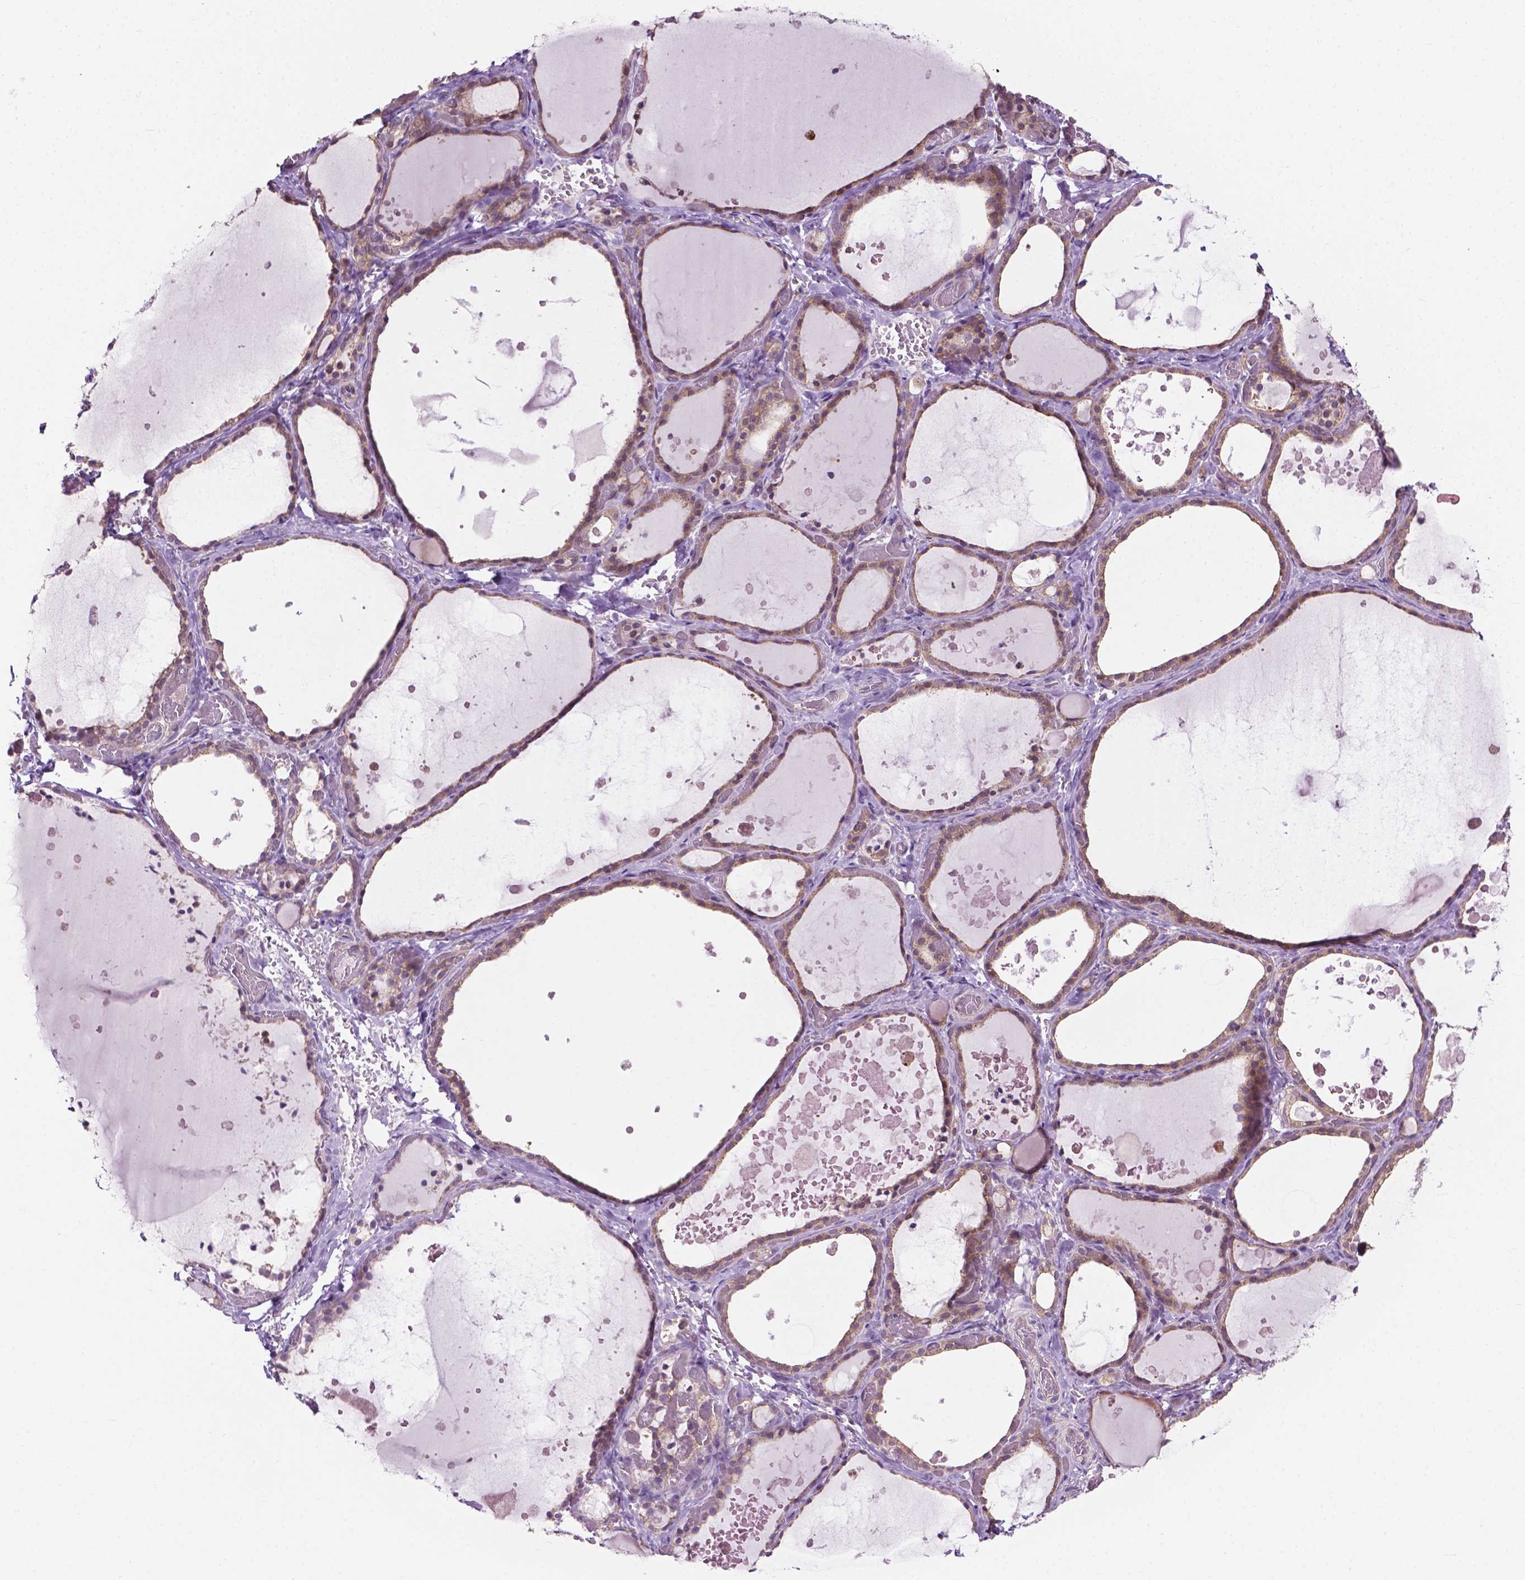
{"staining": {"intensity": "weak", "quantity": ">75%", "location": "cytoplasmic/membranous"}, "tissue": "thyroid gland", "cell_type": "Glandular cells", "image_type": "normal", "snomed": [{"axis": "morphology", "description": "Normal tissue, NOS"}, {"axis": "topography", "description": "Thyroid gland"}], "caption": "Benign thyroid gland reveals weak cytoplasmic/membranous expression in about >75% of glandular cells, visualized by immunohistochemistry.", "gene": "MZT1", "patient": {"sex": "female", "age": 56}}